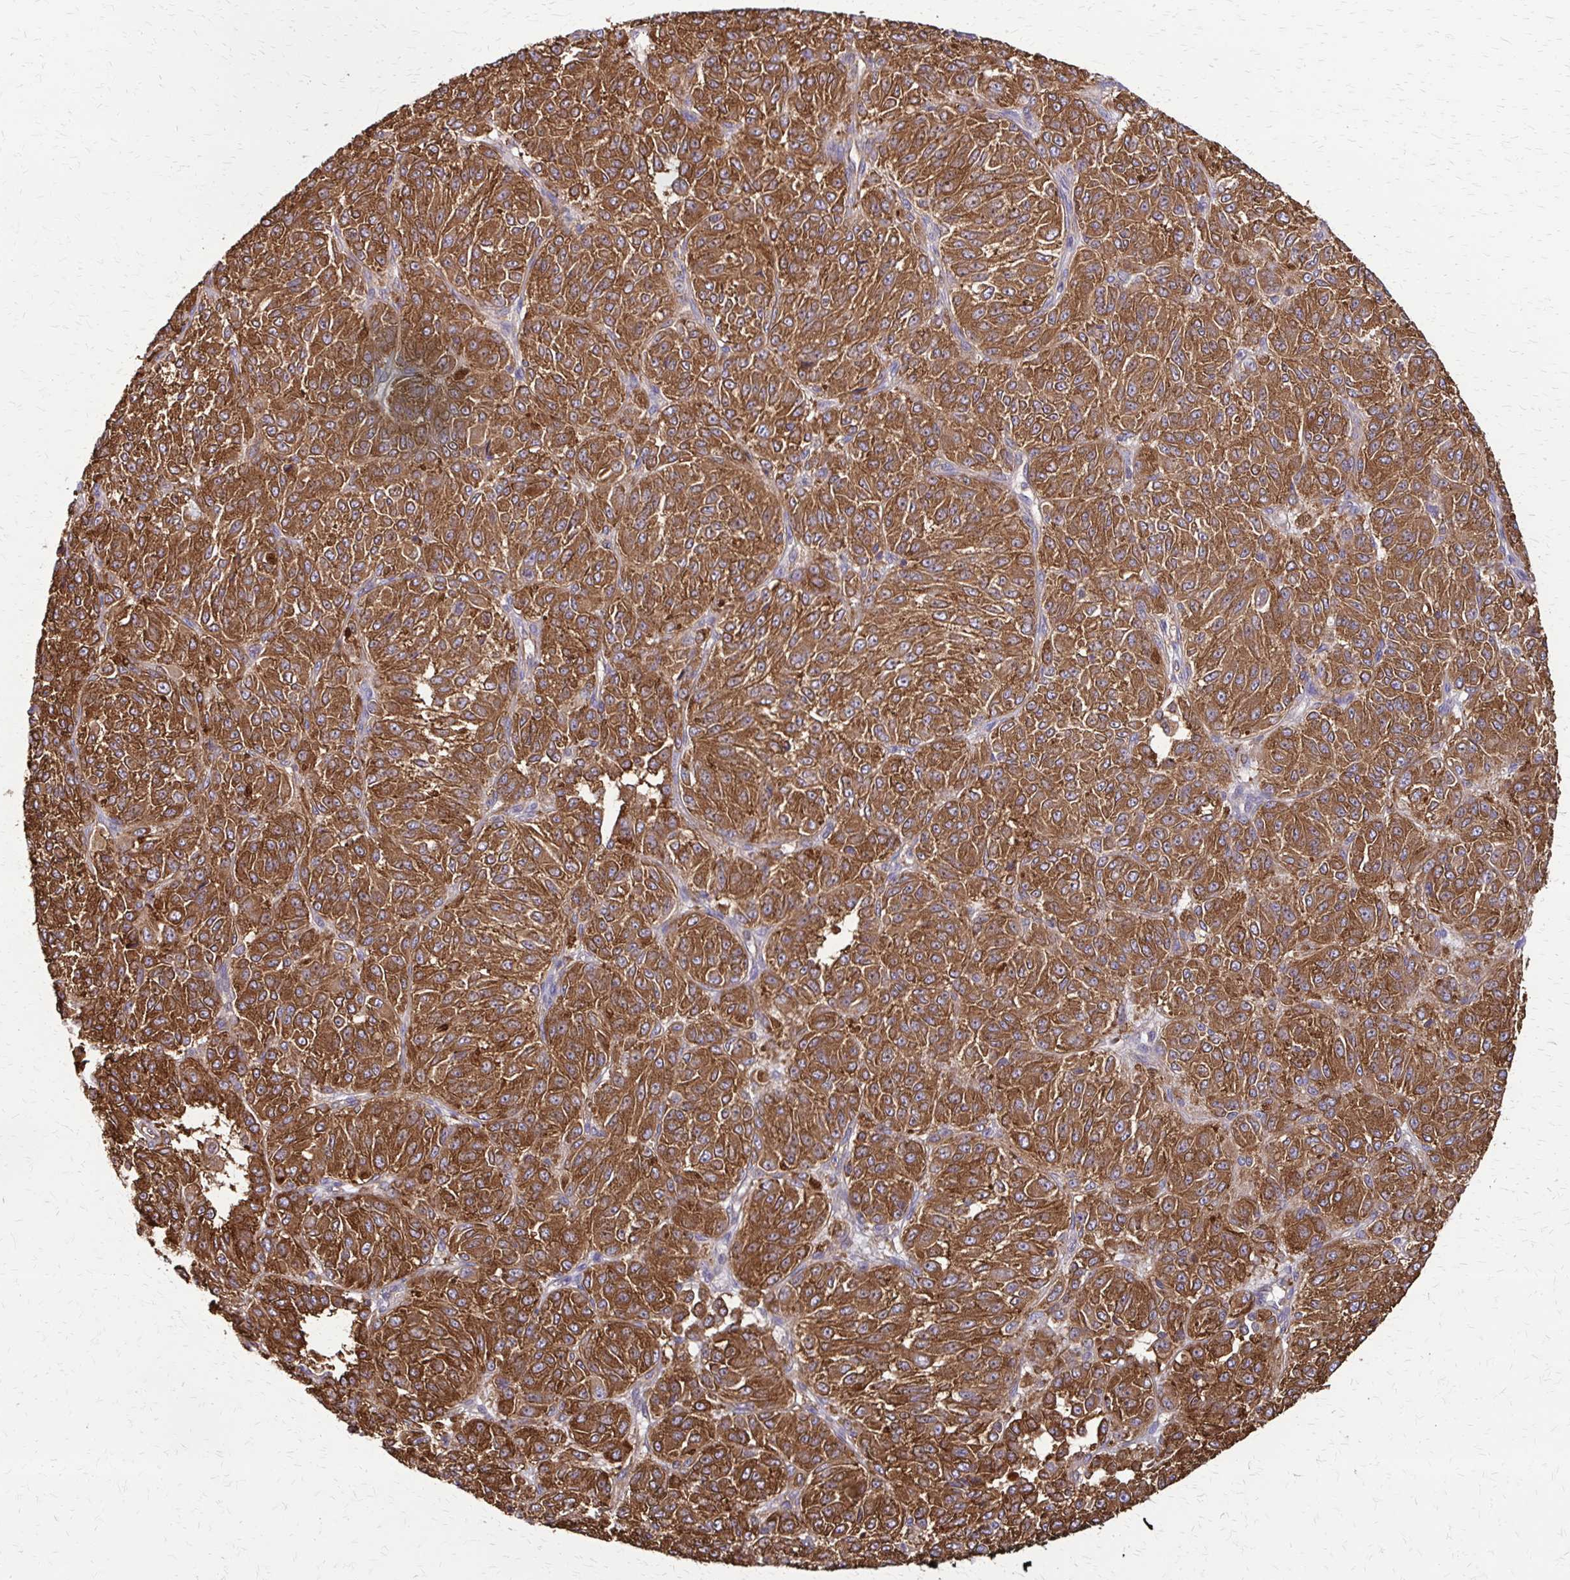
{"staining": {"intensity": "strong", "quantity": ">75%", "location": "cytoplasmic/membranous"}, "tissue": "melanoma", "cell_type": "Tumor cells", "image_type": "cancer", "snomed": [{"axis": "morphology", "description": "Malignant melanoma, Metastatic site"}, {"axis": "topography", "description": "Brain"}], "caption": "High-magnification brightfield microscopy of melanoma stained with DAB (3,3'-diaminobenzidine) (brown) and counterstained with hematoxylin (blue). tumor cells exhibit strong cytoplasmic/membranous staining is present in approximately>75% of cells.", "gene": "EEF2", "patient": {"sex": "female", "age": 56}}